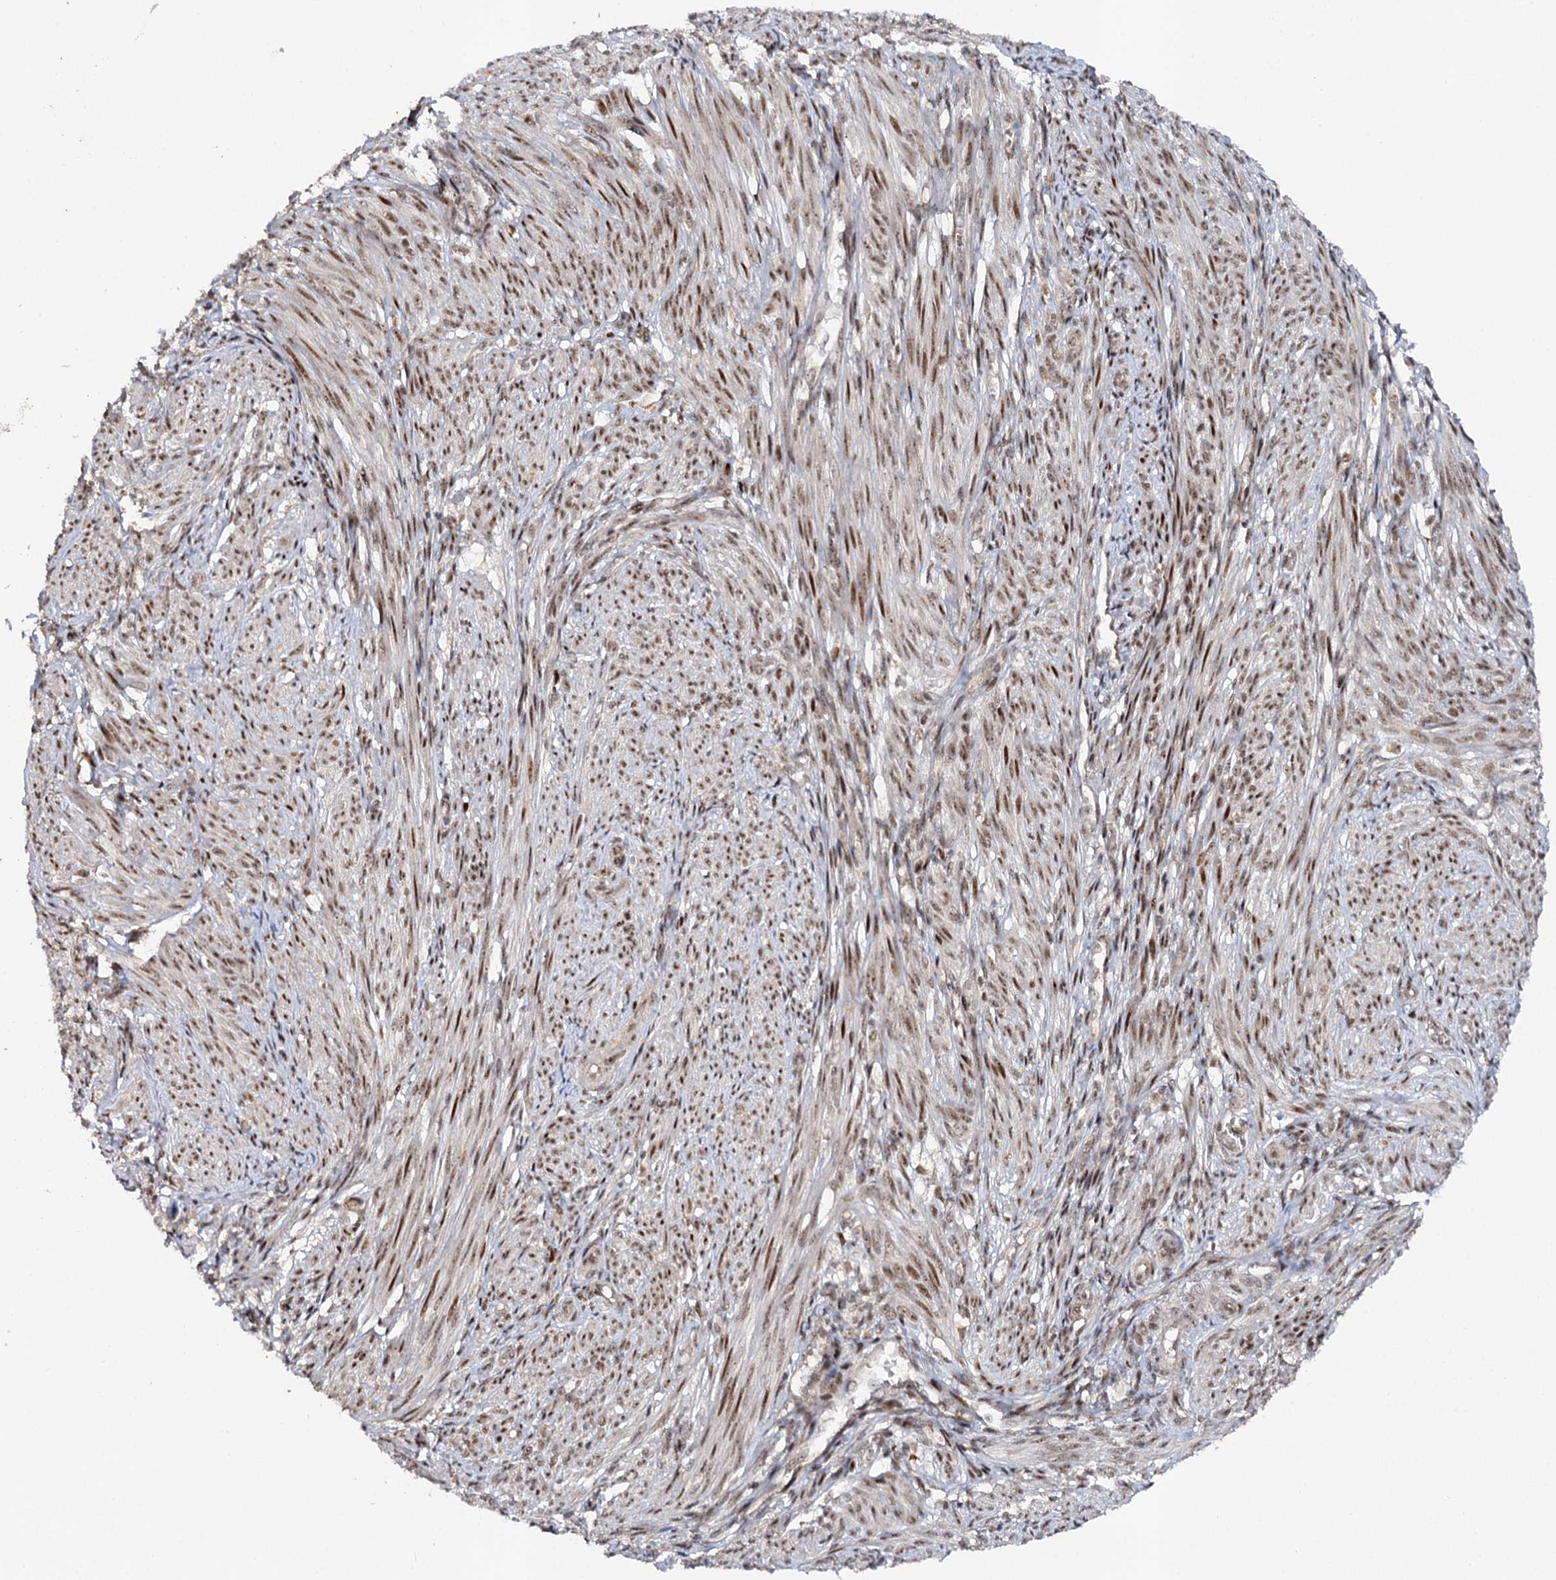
{"staining": {"intensity": "moderate", "quantity": "25%-75%", "location": "cytoplasmic/membranous,nuclear"}, "tissue": "smooth muscle", "cell_type": "Smooth muscle cells", "image_type": "normal", "snomed": [{"axis": "morphology", "description": "Normal tissue, NOS"}, {"axis": "topography", "description": "Smooth muscle"}], "caption": "This image shows normal smooth muscle stained with immunohistochemistry (IHC) to label a protein in brown. The cytoplasmic/membranous,nuclear of smooth muscle cells show moderate positivity for the protein. Nuclei are counter-stained blue.", "gene": "BUD13", "patient": {"sex": "female", "age": 39}}